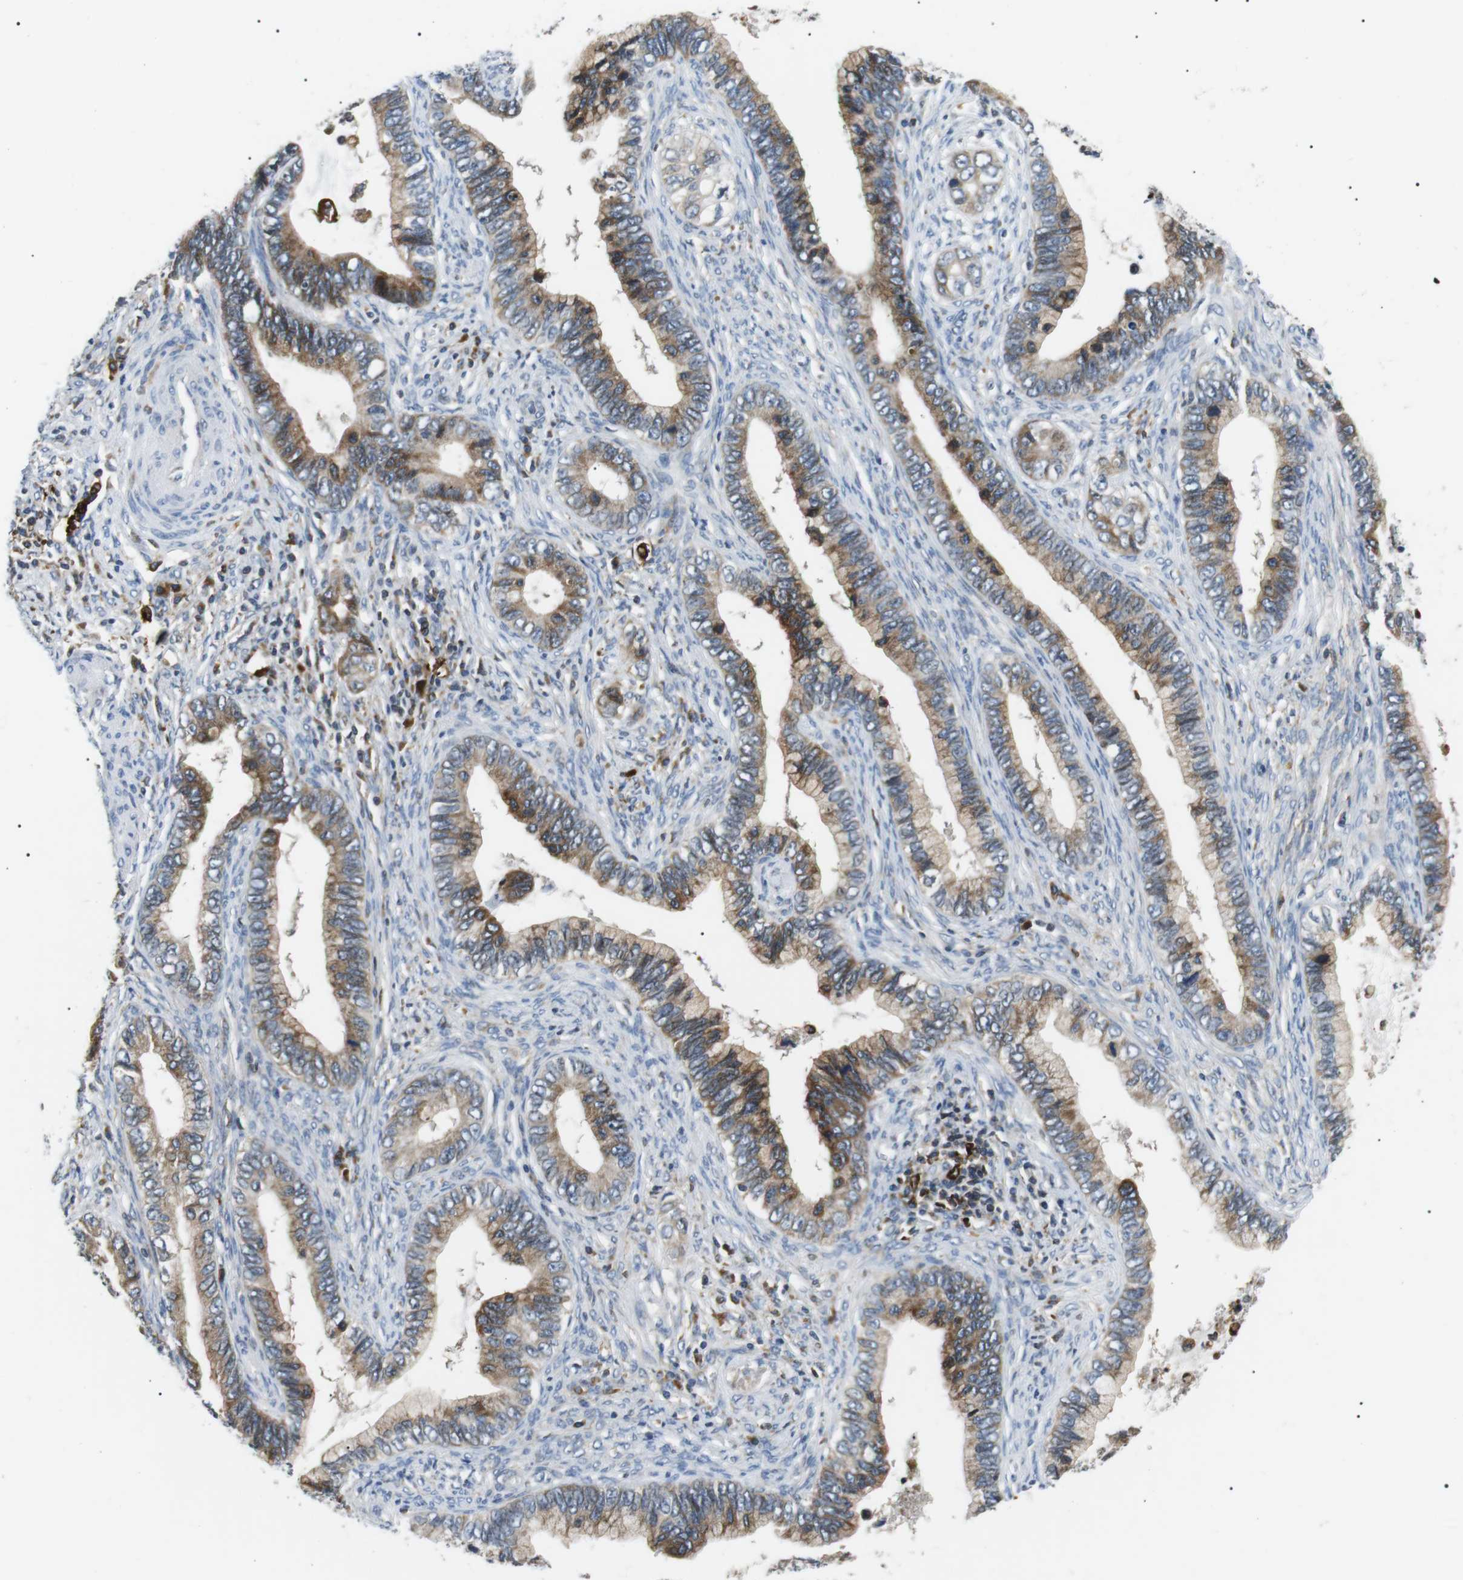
{"staining": {"intensity": "moderate", "quantity": ">75%", "location": "cytoplasmic/membranous"}, "tissue": "cervical cancer", "cell_type": "Tumor cells", "image_type": "cancer", "snomed": [{"axis": "morphology", "description": "Adenocarcinoma, NOS"}, {"axis": "topography", "description": "Cervix"}], "caption": "IHC (DAB (3,3'-diaminobenzidine)) staining of human cervical adenocarcinoma exhibits moderate cytoplasmic/membranous protein expression in about >75% of tumor cells.", "gene": "RAB9A", "patient": {"sex": "female", "age": 44}}